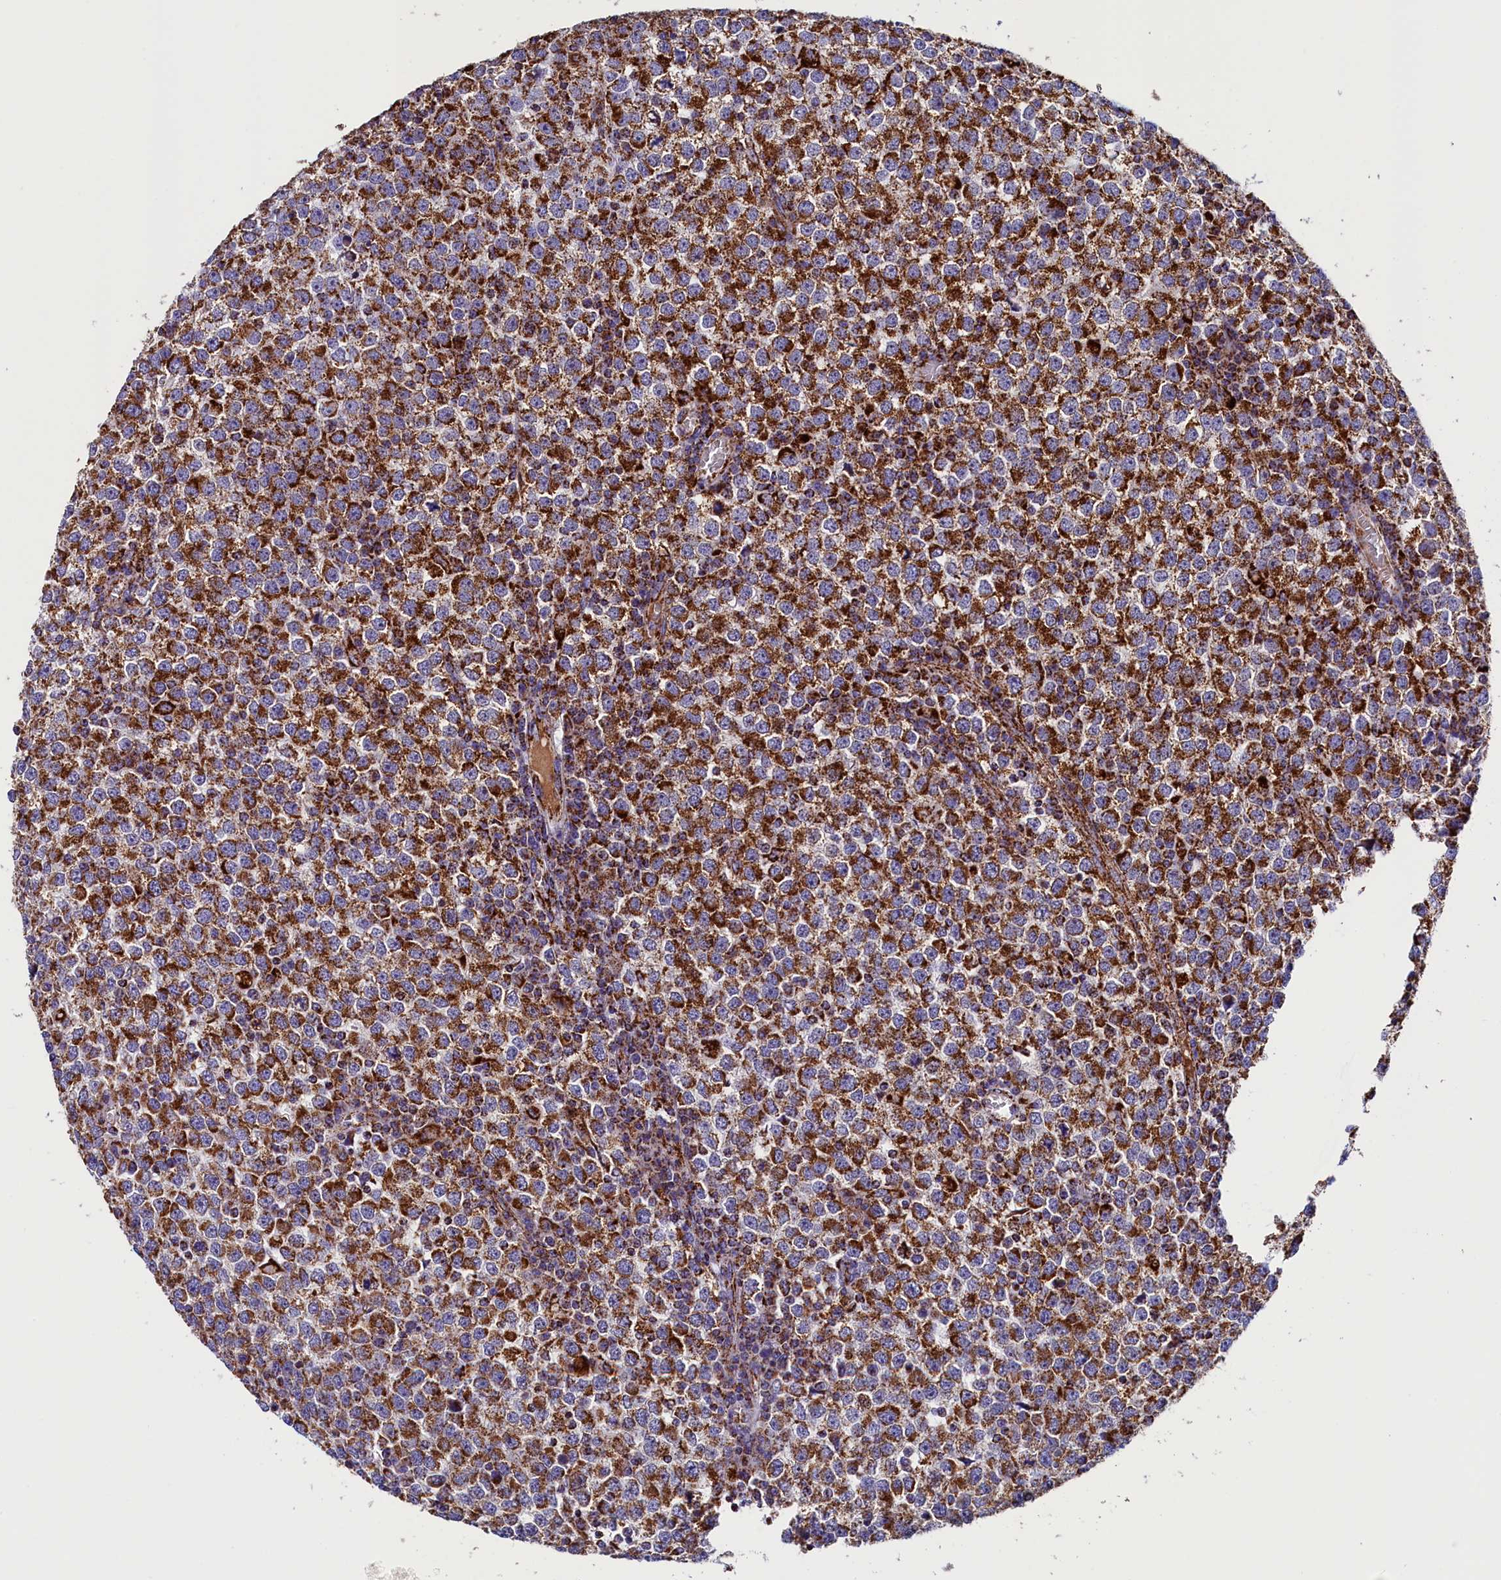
{"staining": {"intensity": "strong", "quantity": ">75%", "location": "cytoplasmic/membranous"}, "tissue": "testis cancer", "cell_type": "Tumor cells", "image_type": "cancer", "snomed": [{"axis": "morphology", "description": "Seminoma, NOS"}, {"axis": "topography", "description": "Testis"}], "caption": "Strong cytoplasmic/membranous positivity for a protein is appreciated in about >75% of tumor cells of seminoma (testis) using immunohistochemistry (IHC).", "gene": "SLC39A3", "patient": {"sex": "male", "age": 65}}